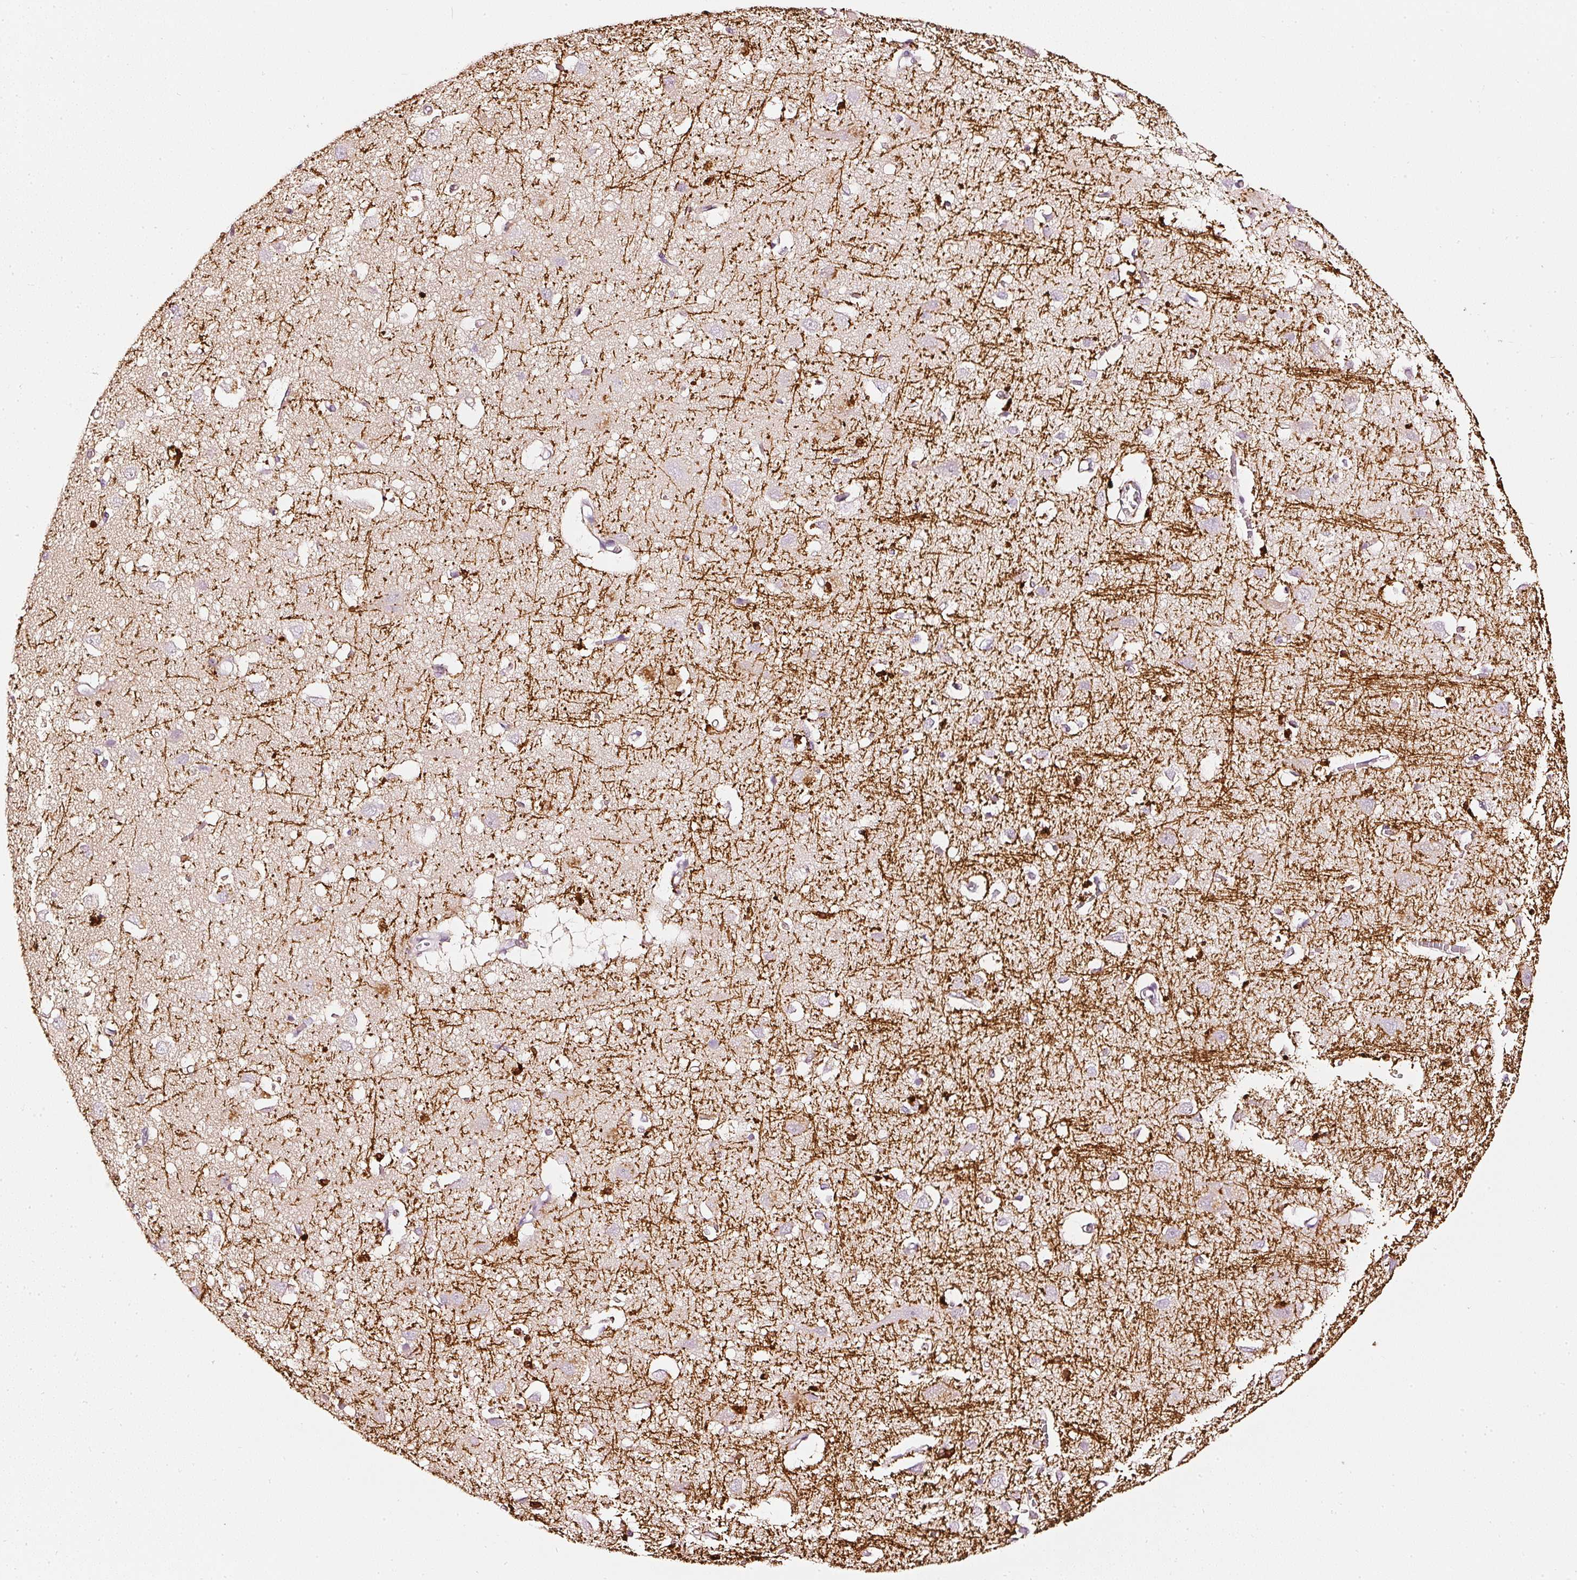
{"staining": {"intensity": "negative", "quantity": "none", "location": "none"}, "tissue": "cerebral cortex", "cell_type": "Endothelial cells", "image_type": "normal", "snomed": [{"axis": "morphology", "description": "Normal tissue, NOS"}, {"axis": "topography", "description": "Cerebral cortex"}], "caption": "Protein analysis of benign cerebral cortex displays no significant positivity in endothelial cells.", "gene": "CNP", "patient": {"sex": "male", "age": 70}}